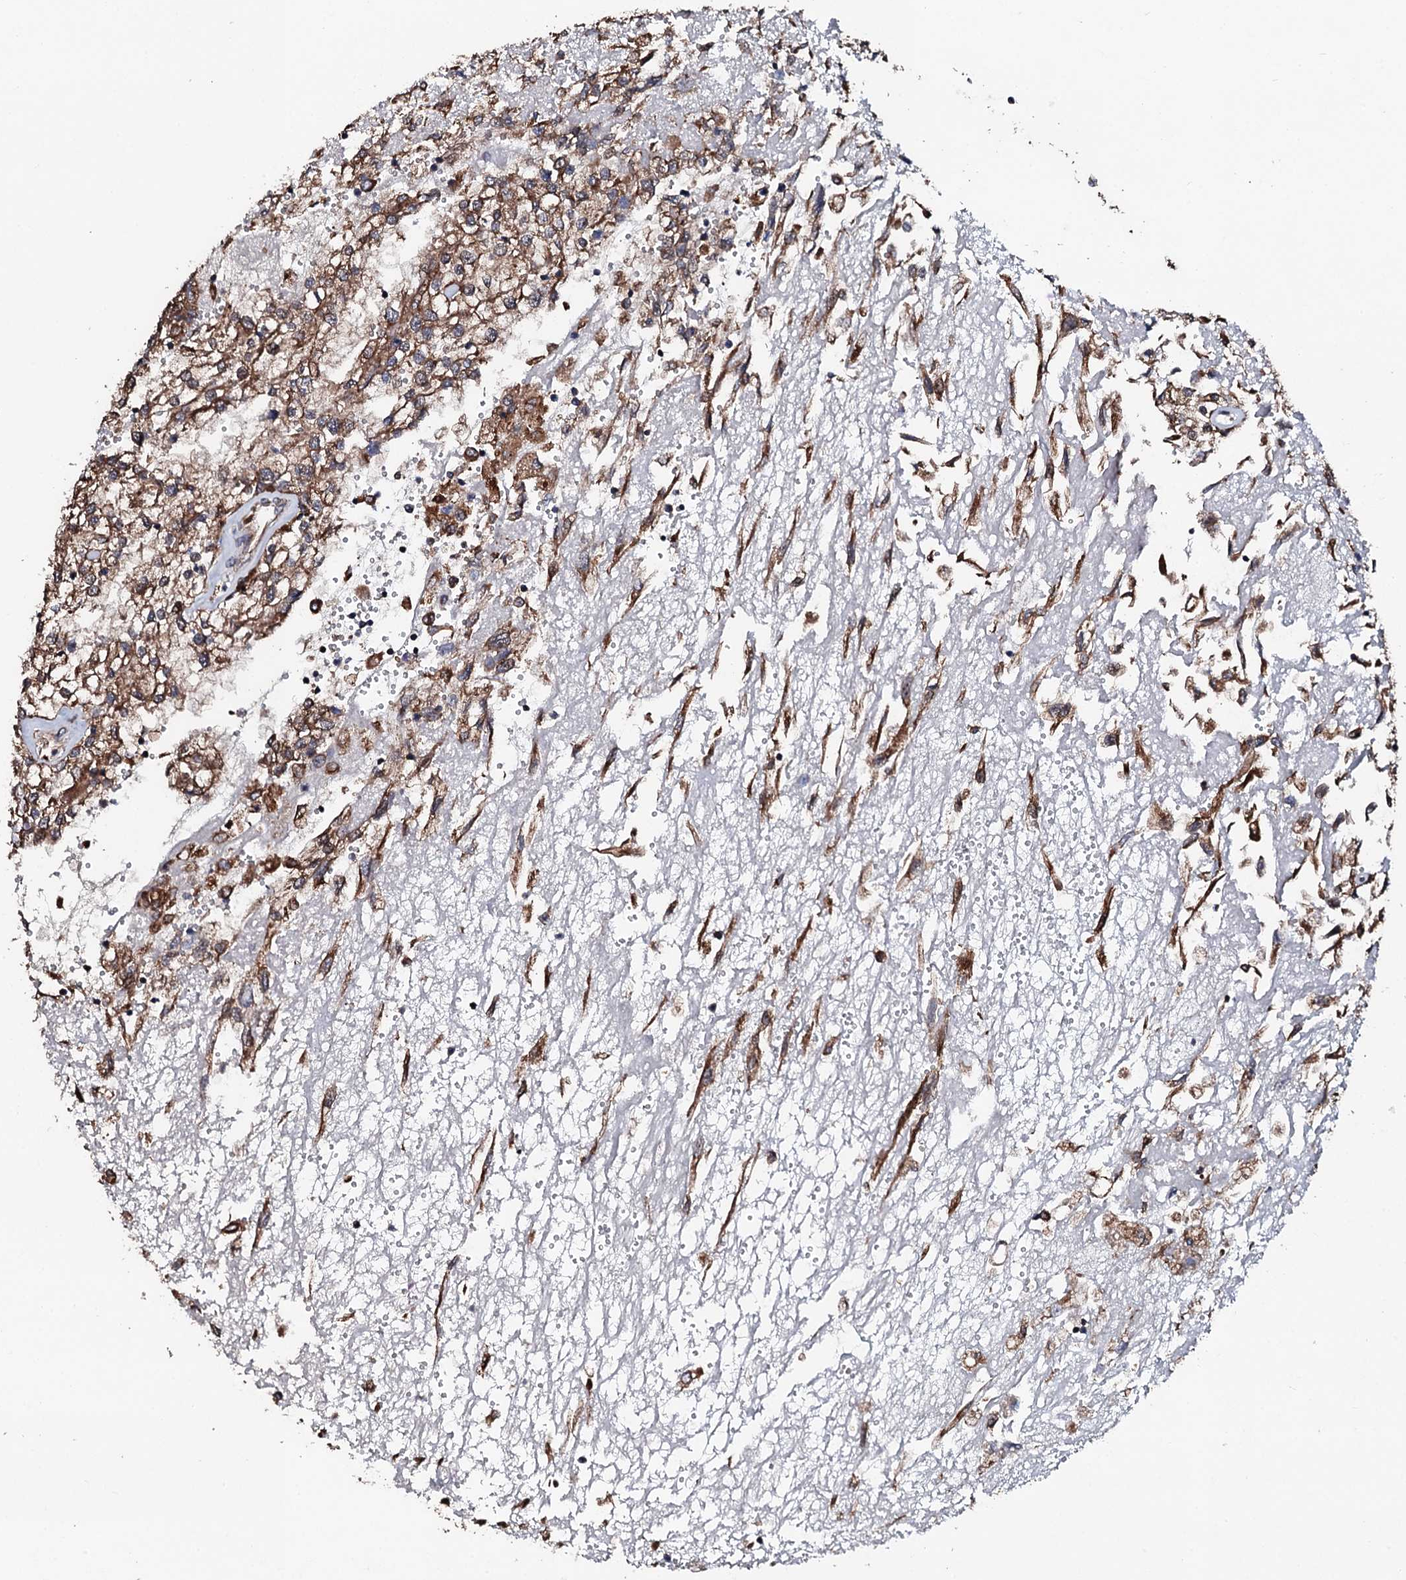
{"staining": {"intensity": "strong", "quantity": ">75%", "location": "cytoplasmic/membranous"}, "tissue": "renal cancer", "cell_type": "Tumor cells", "image_type": "cancer", "snomed": [{"axis": "morphology", "description": "Adenocarcinoma, NOS"}, {"axis": "topography", "description": "Kidney"}], "caption": "The photomicrograph demonstrates a brown stain indicating the presence of a protein in the cytoplasmic/membranous of tumor cells in renal cancer (adenocarcinoma).", "gene": "CKAP5", "patient": {"sex": "female", "age": 52}}